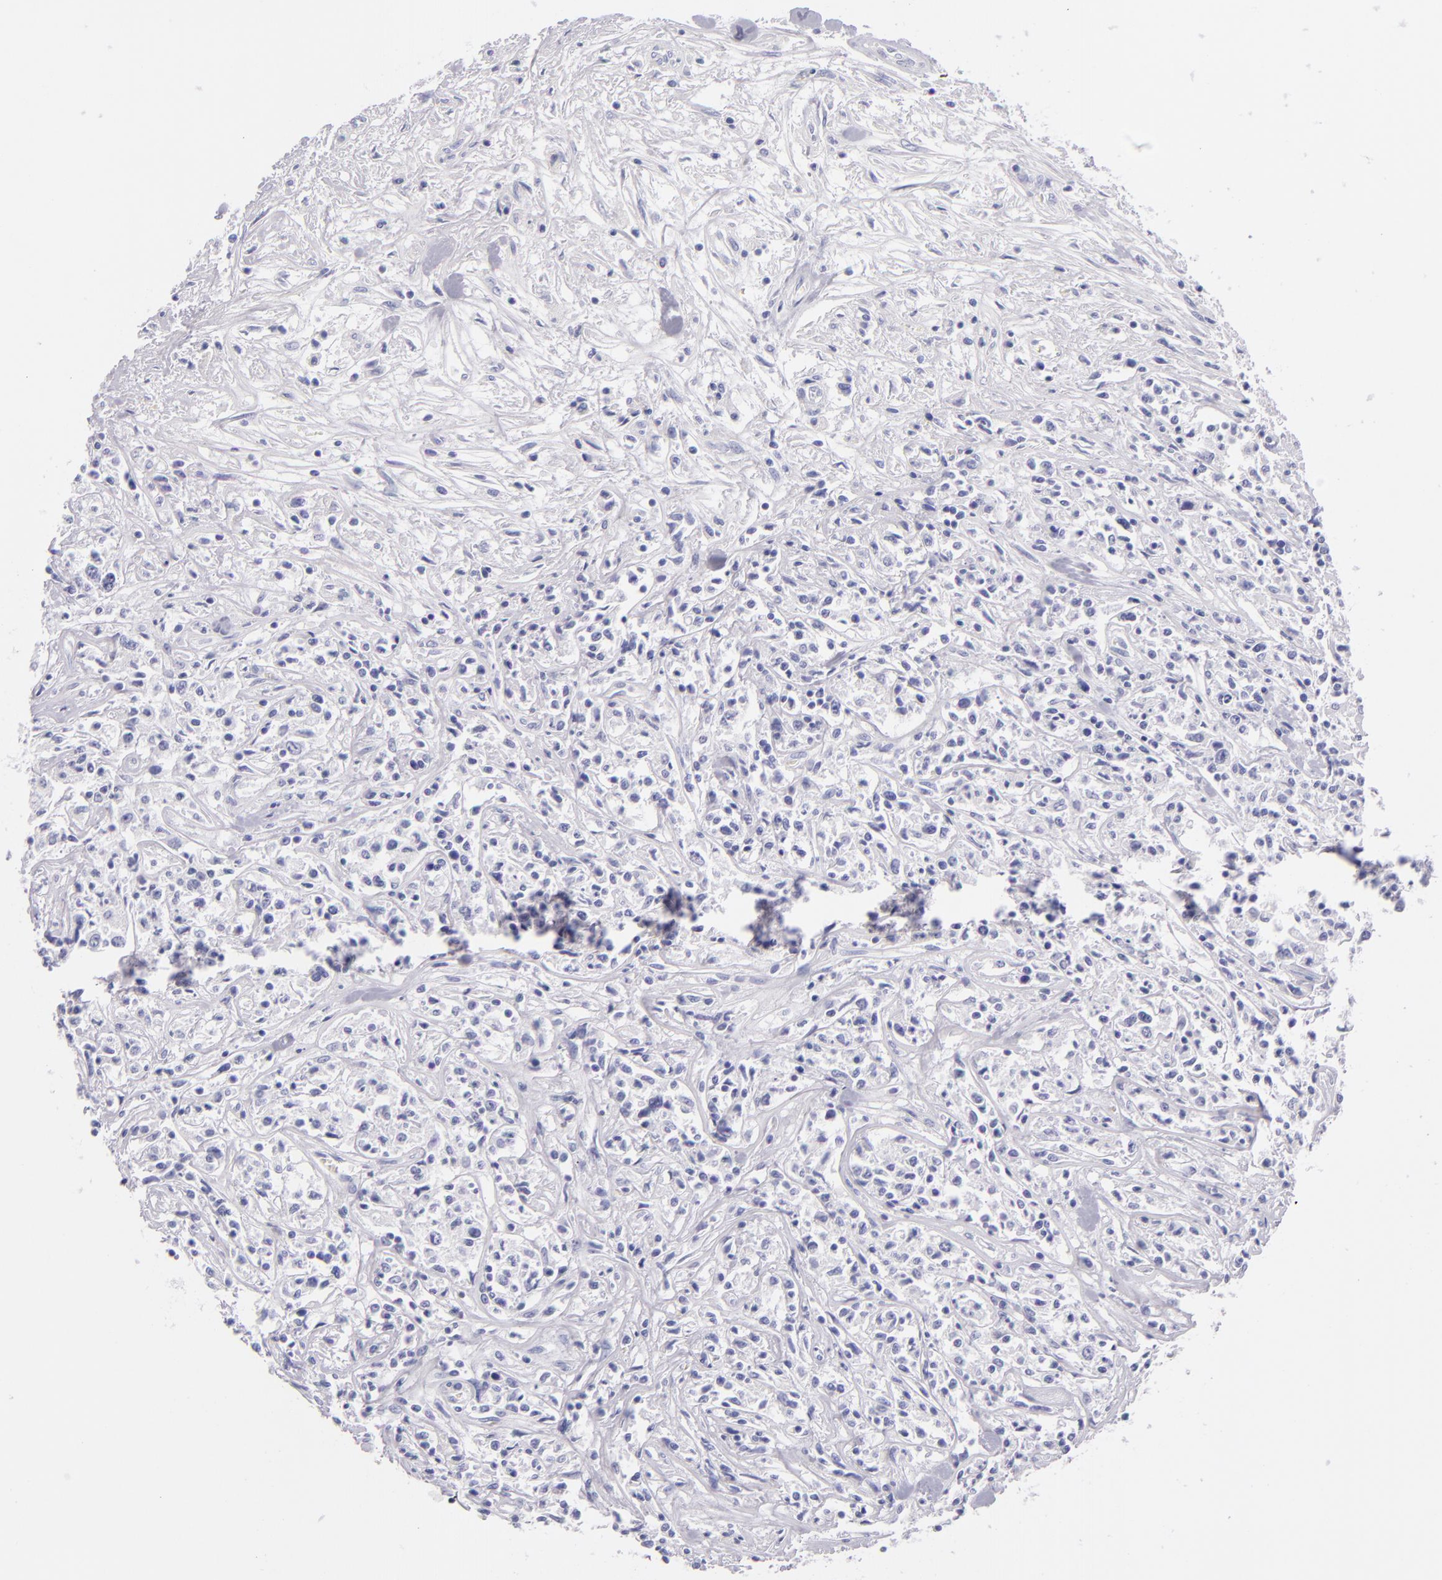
{"staining": {"intensity": "negative", "quantity": "none", "location": "none"}, "tissue": "lymphoma", "cell_type": "Tumor cells", "image_type": "cancer", "snomed": [{"axis": "morphology", "description": "Malignant lymphoma, non-Hodgkin's type, Low grade"}, {"axis": "topography", "description": "Small intestine"}], "caption": "This histopathology image is of malignant lymphoma, non-Hodgkin's type (low-grade) stained with immunohistochemistry (IHC) to label a protein in brown with the nuclei are counter-stained blue. There is no staining in tumor cells.", "gene": "INA", "patient": {"sex": "female", "age": 59}}